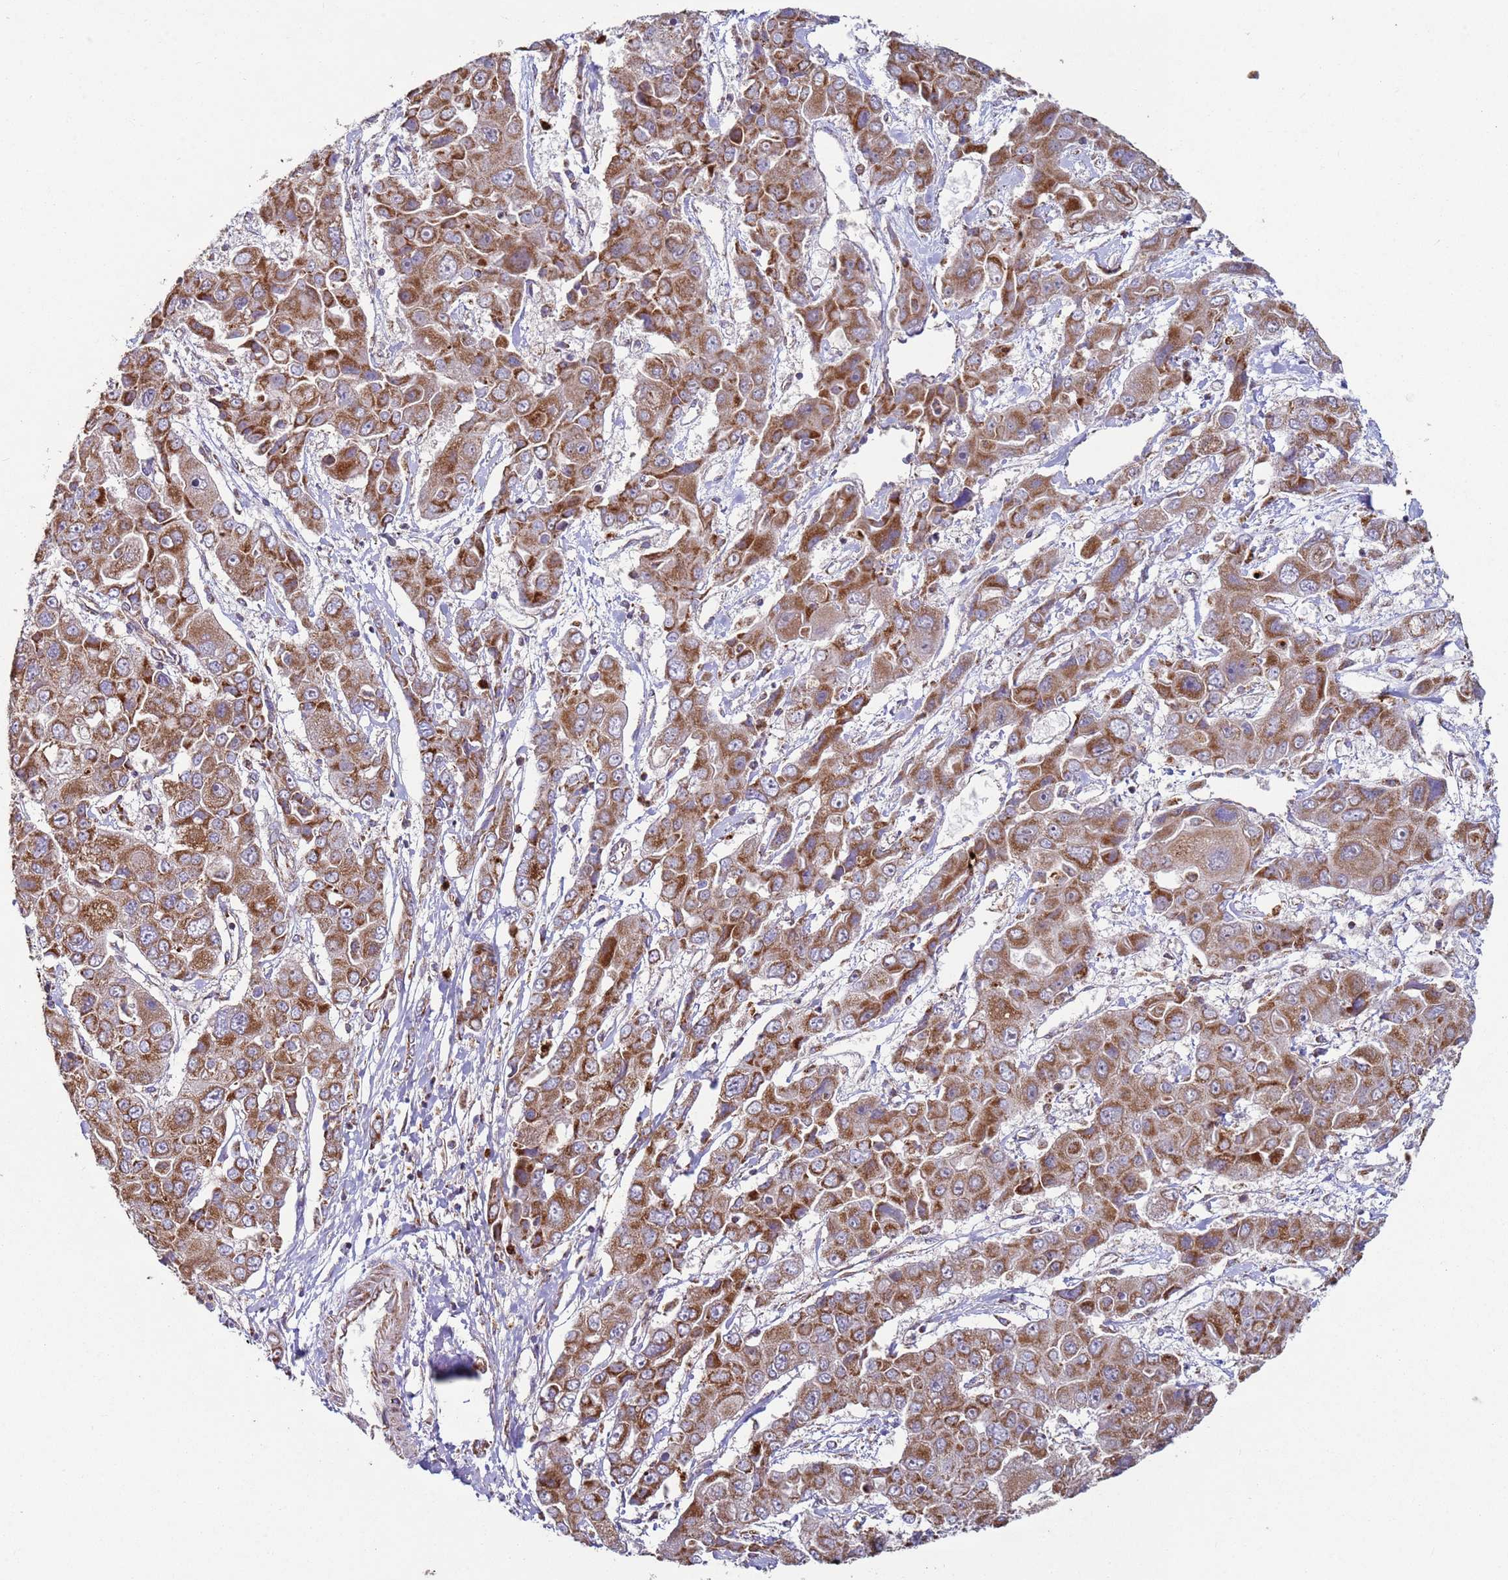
{"staining": {"intensity": "moderate", "quantity": ">75%", "location": "cytoplasmic/membranous"}, "tissue": "liver cancer", "cell_type": "Tumor cells", "image_type": "cancer", "snomed": [{"axis": "morphology", "description": "Cholangiocarcinoma"}, {"axis": "topography", "description": "Liver"}], "caption": "The photomicrograph reveals immunohistochemical staining of liver cancer (cholangiocarcinoma). There is moderate cytoplasmic/membranous expression is present in approximately >75% of tumor cells. Using DAB (brown) and hematoxylin (blue) stains, captured at high magnification using brightfield microscopy.", "gene": "FBXO33", "patient": {"sex": "male", "age": 67}}